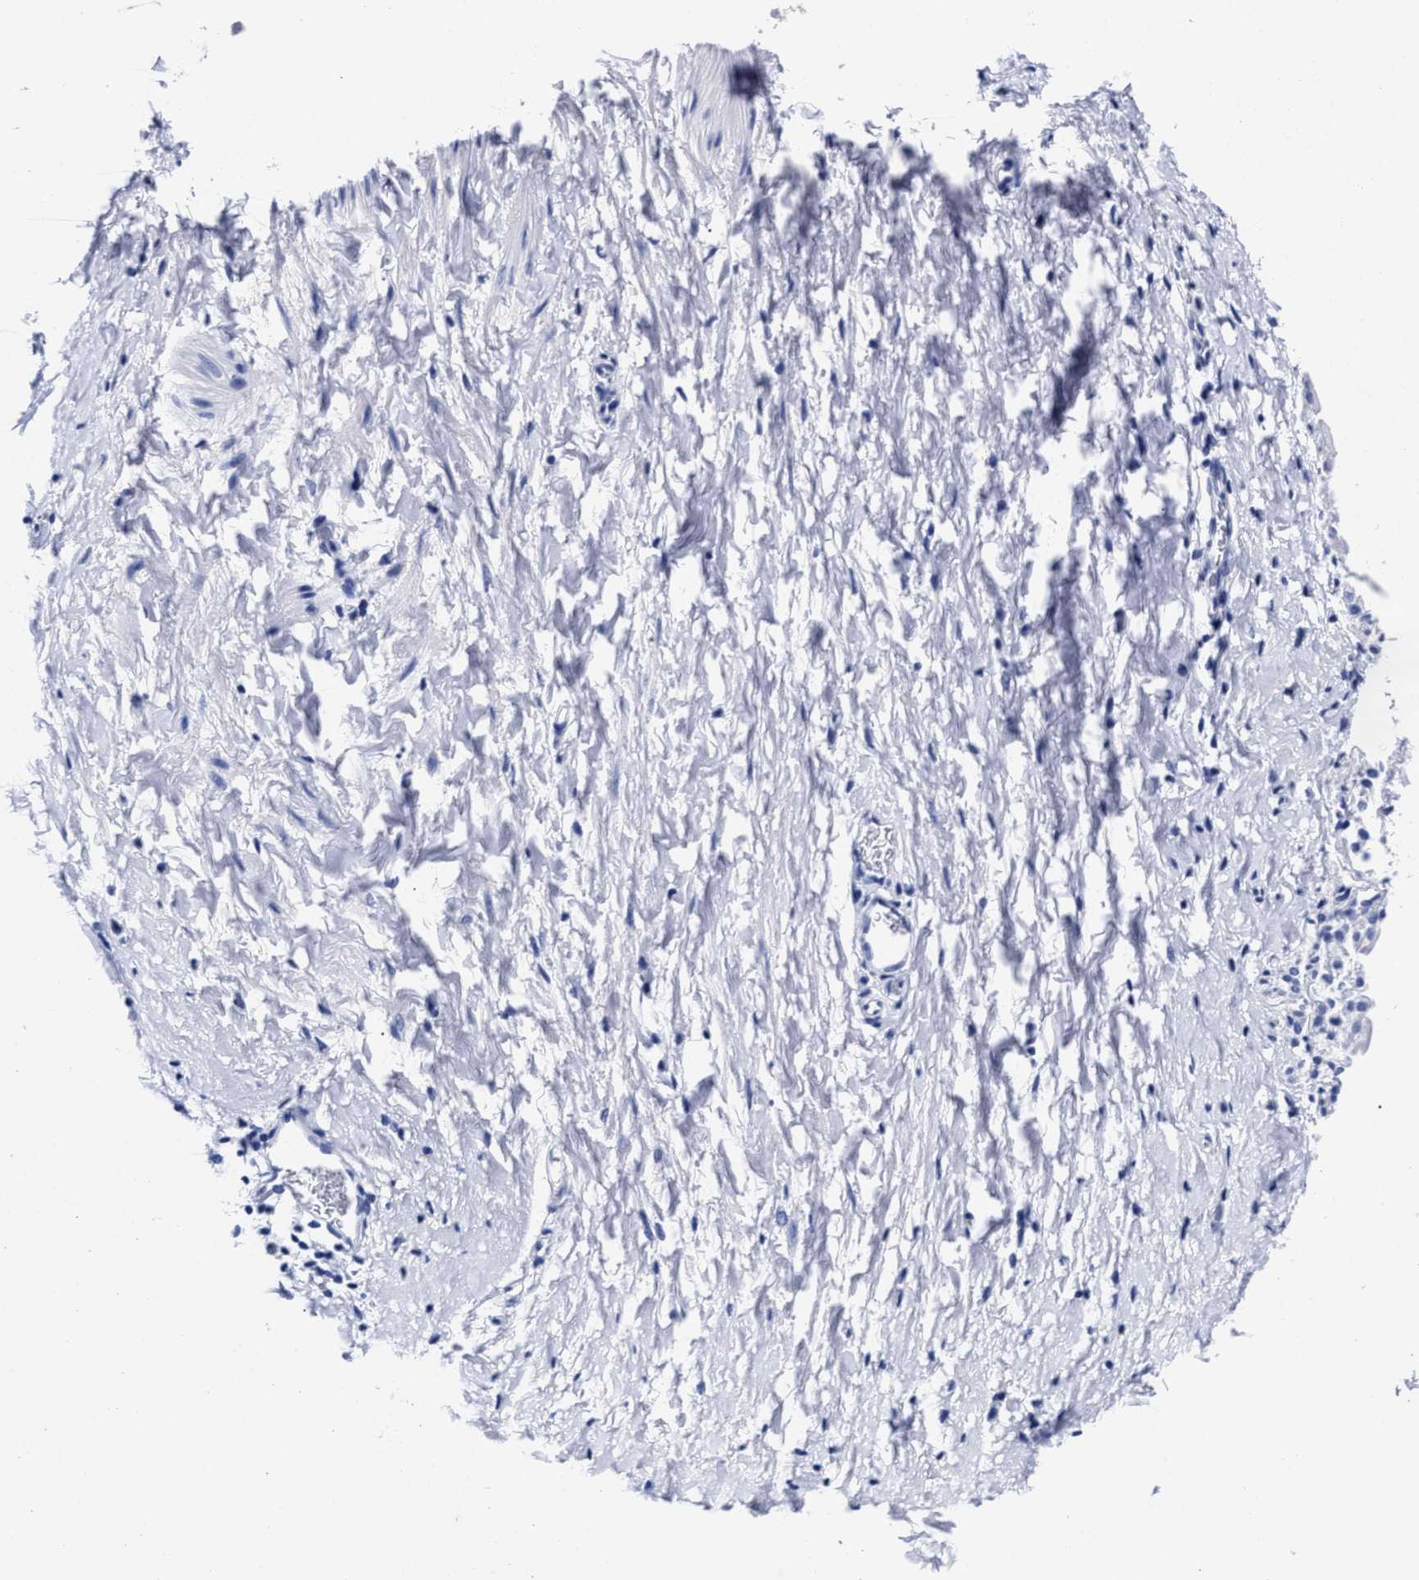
{"staining": {"intensity": "negative", "quantity": "none", "location": "none"}, "tissue": "smooth muscle", "cell_type": "Smooth muscle cells", "image_type": "normal", "snomed": [{"axis": "morphology", "description": "Normal tissue, NOS"}, {"axis": "topography", "description": "Smooth muscle"}], "caption": "A histopathology image of smooth muscle stained for a protein shows no brown staining in smooth muscle cells. (DAB (3,3'-diaminobenzidine) immunohistochemistry (IHC) with hematoxylin counter stain).", "gene": "LRRC8E", "patient": {"sex": "male", "age": 16}}